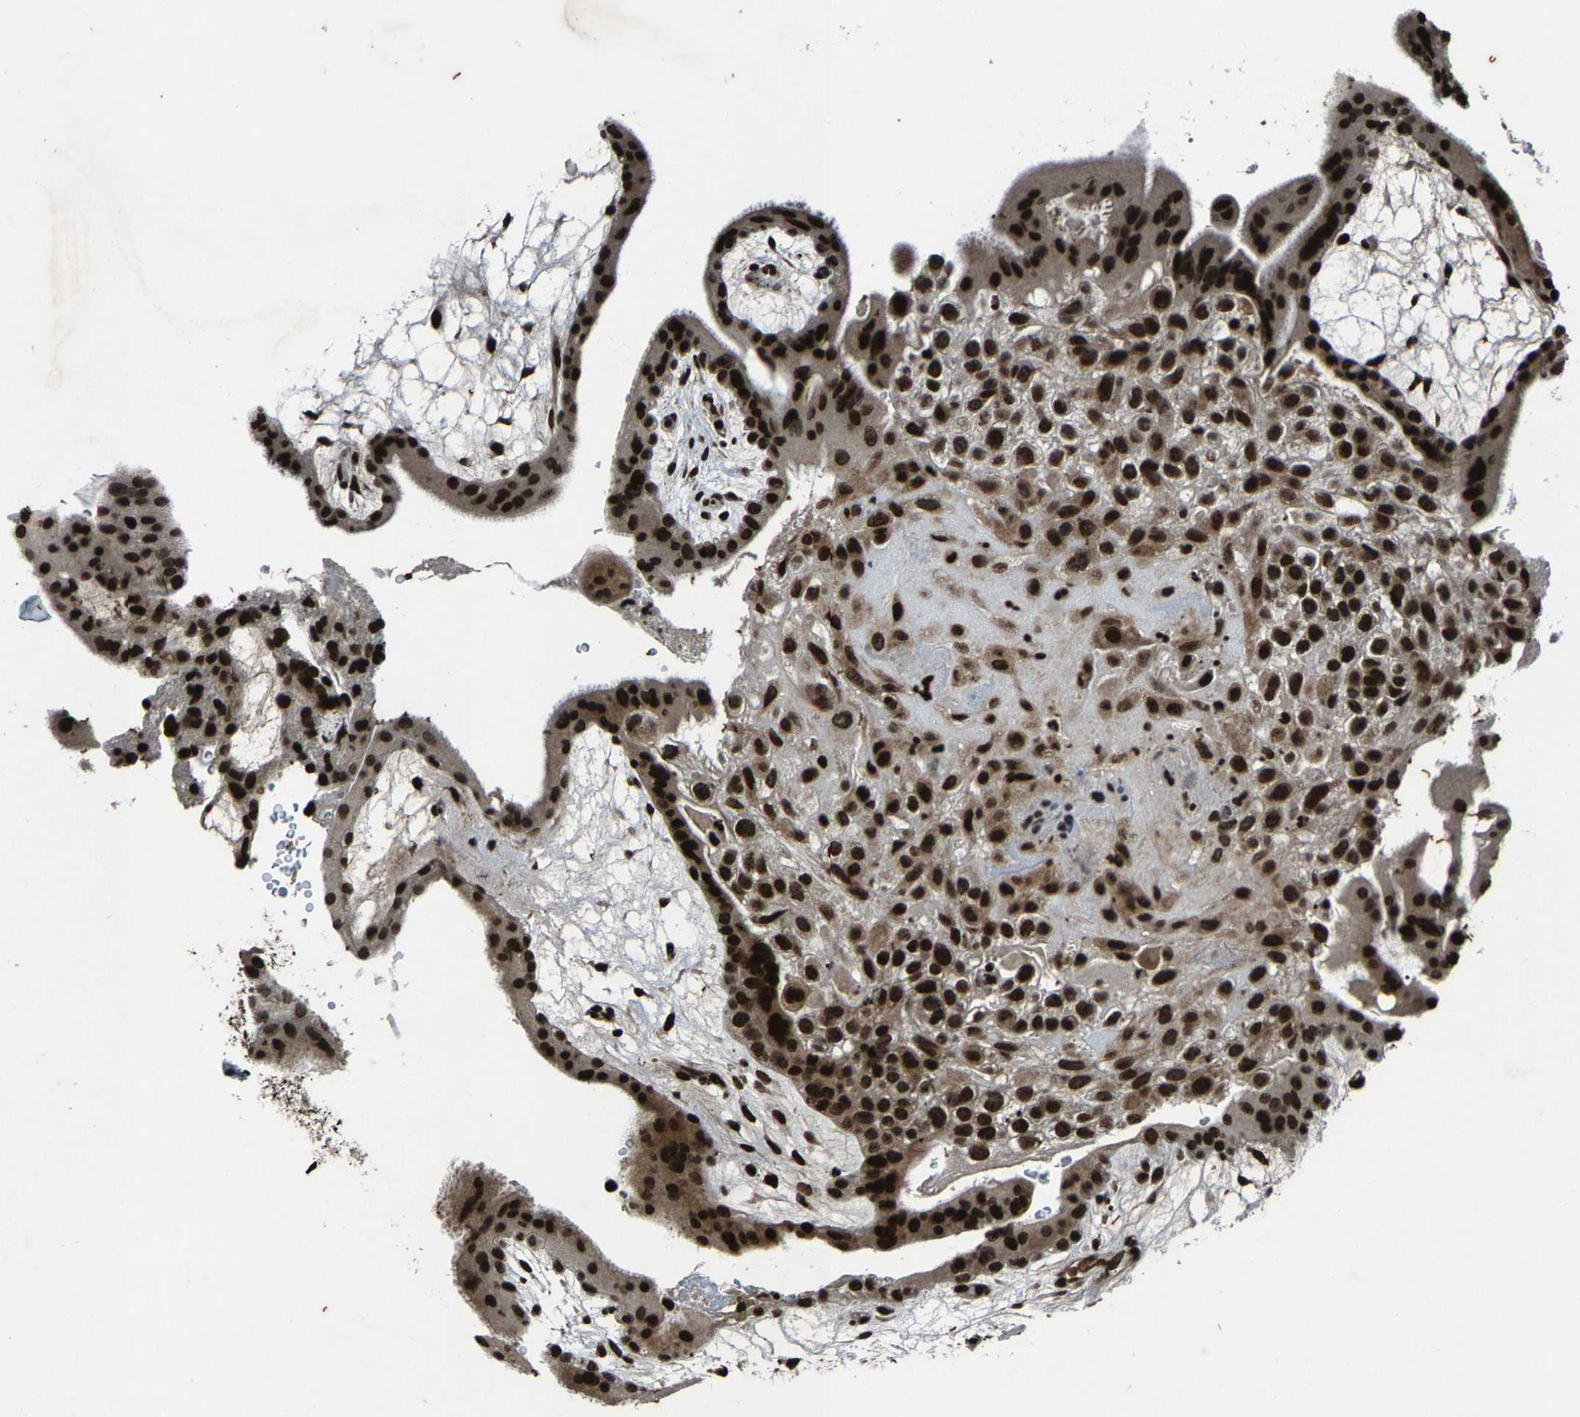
{"staining": {"intensity": "strong", "quantity": ">75%", "location": "nuclear"}, "tissue": "placenta", "cell_type": "Decidual cells", "image_type": "normal", "snomed": [{"axis": "morphology", "description": "Normal tissue, NOS"}, {"axis": "topography", "description": "Placenta"}], "caption": "Immunohistochemistry (IHC) (DAB (3,3'-diaminobenzidine)) staining of normal human placenta demonstrates strong nuclear protein expression in approximately >75% of decidual cells. The protein is stained brown, and the nuclei are stained in blue (DAB (3,3'-diaminobenzidine) IHC with brightfield microscopy, high magnification).", "gene": "H4C1", "patient": {"sex": "female", "age": 19}}